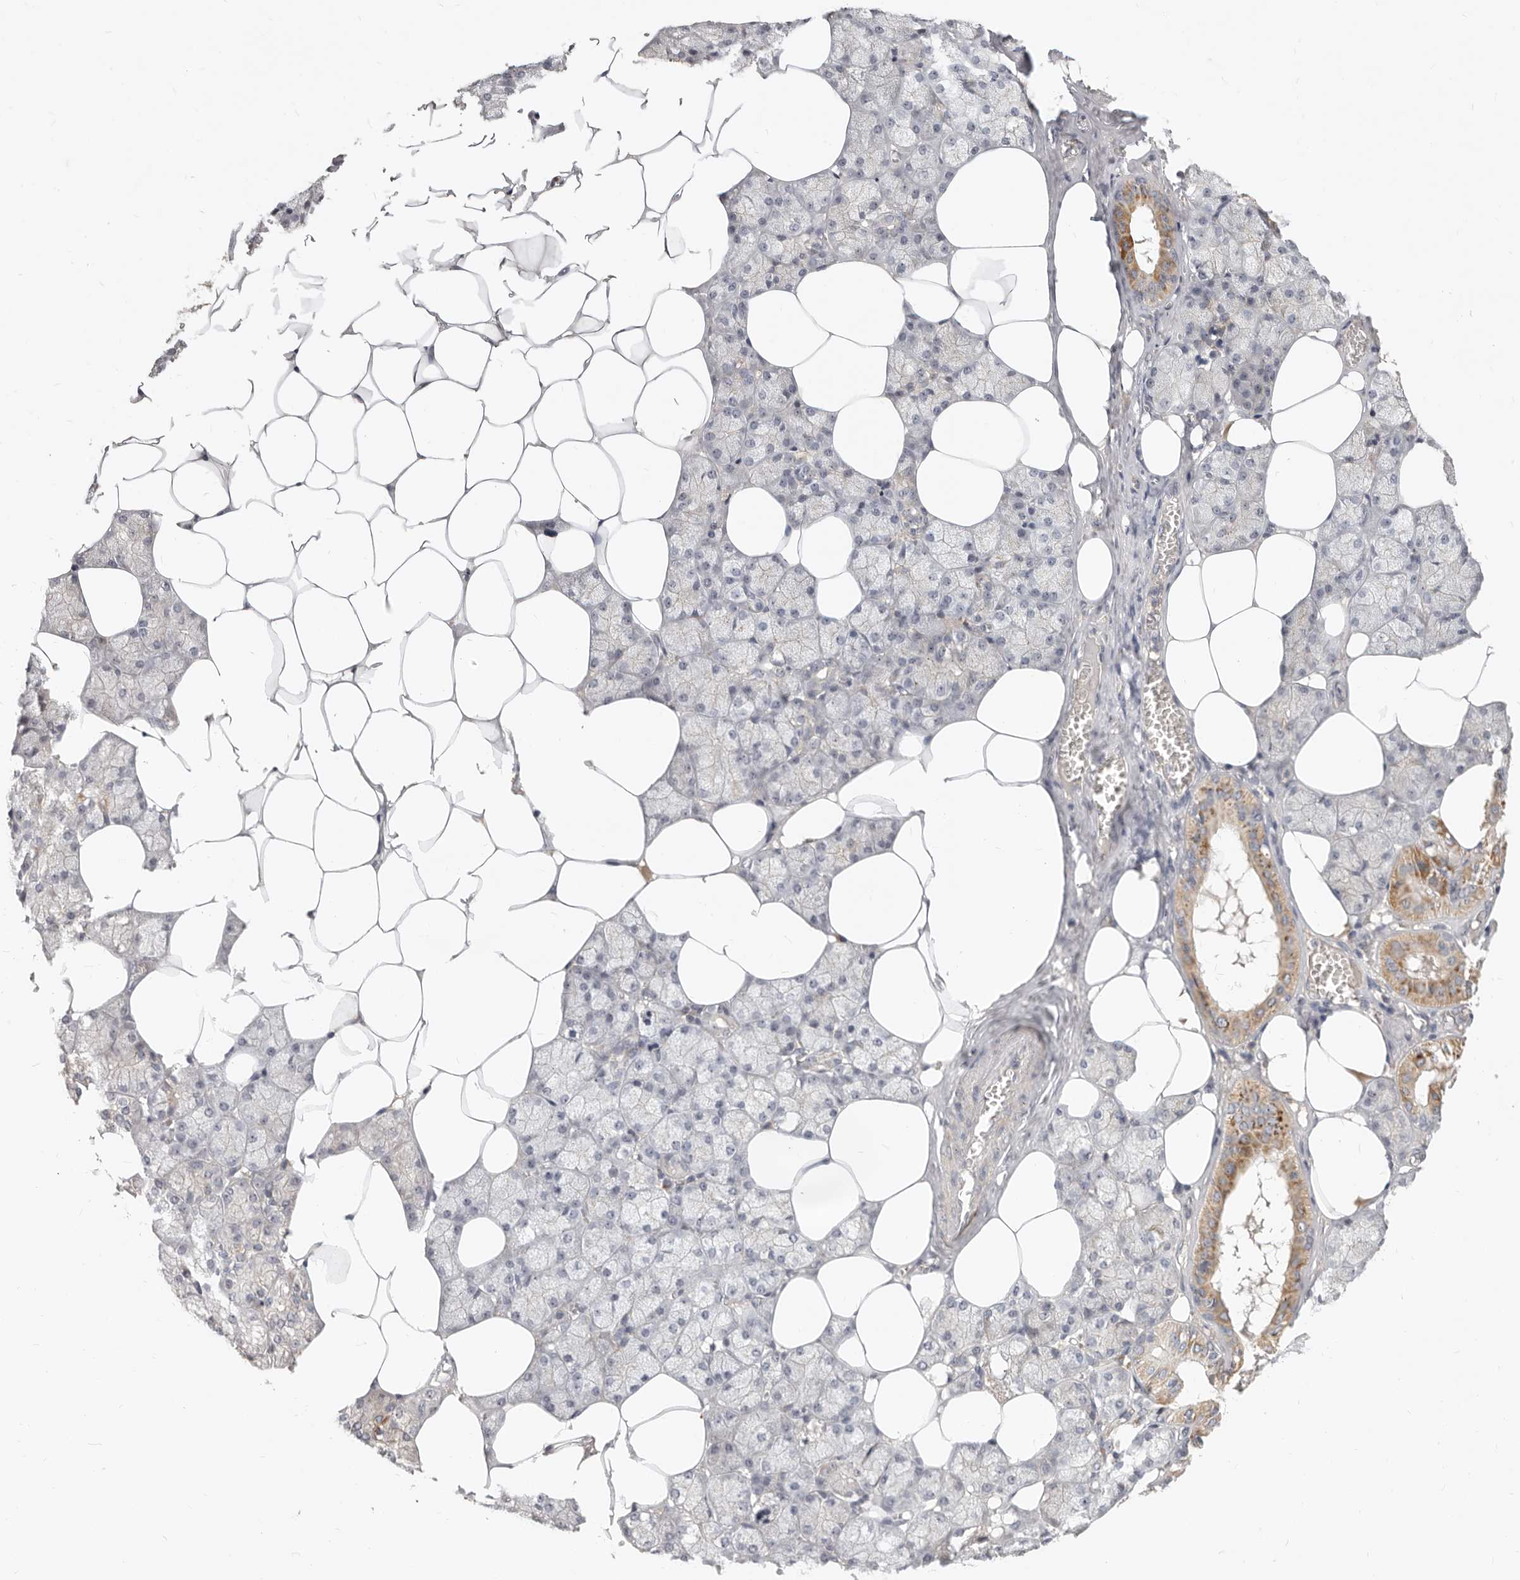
{"staining": {"intensity": "moderate", "quantity": "<25%", "location": "cytoplasmic/membranous"}, "tissue": "salivary gland", "cell_type": "Glandular cells", "image_type": "normal", "snomed": [{"axis": "morphology", "description": "Normal tissue, NOS"}, {"axis": "topography", "description": "Salivary gland"}], "caption": "Immunohistochemistry histopathology image of unremarkable salivary gland: salivary gland stained using IHC displays low levels of moderate protein expression localized specifically in the cytoplasmic/membranous of glandular cells, appearing as a cytoplasmic/membranous brown color.", "gene": "MICALL2", "patient": {"sex": "male", "age": 62}}